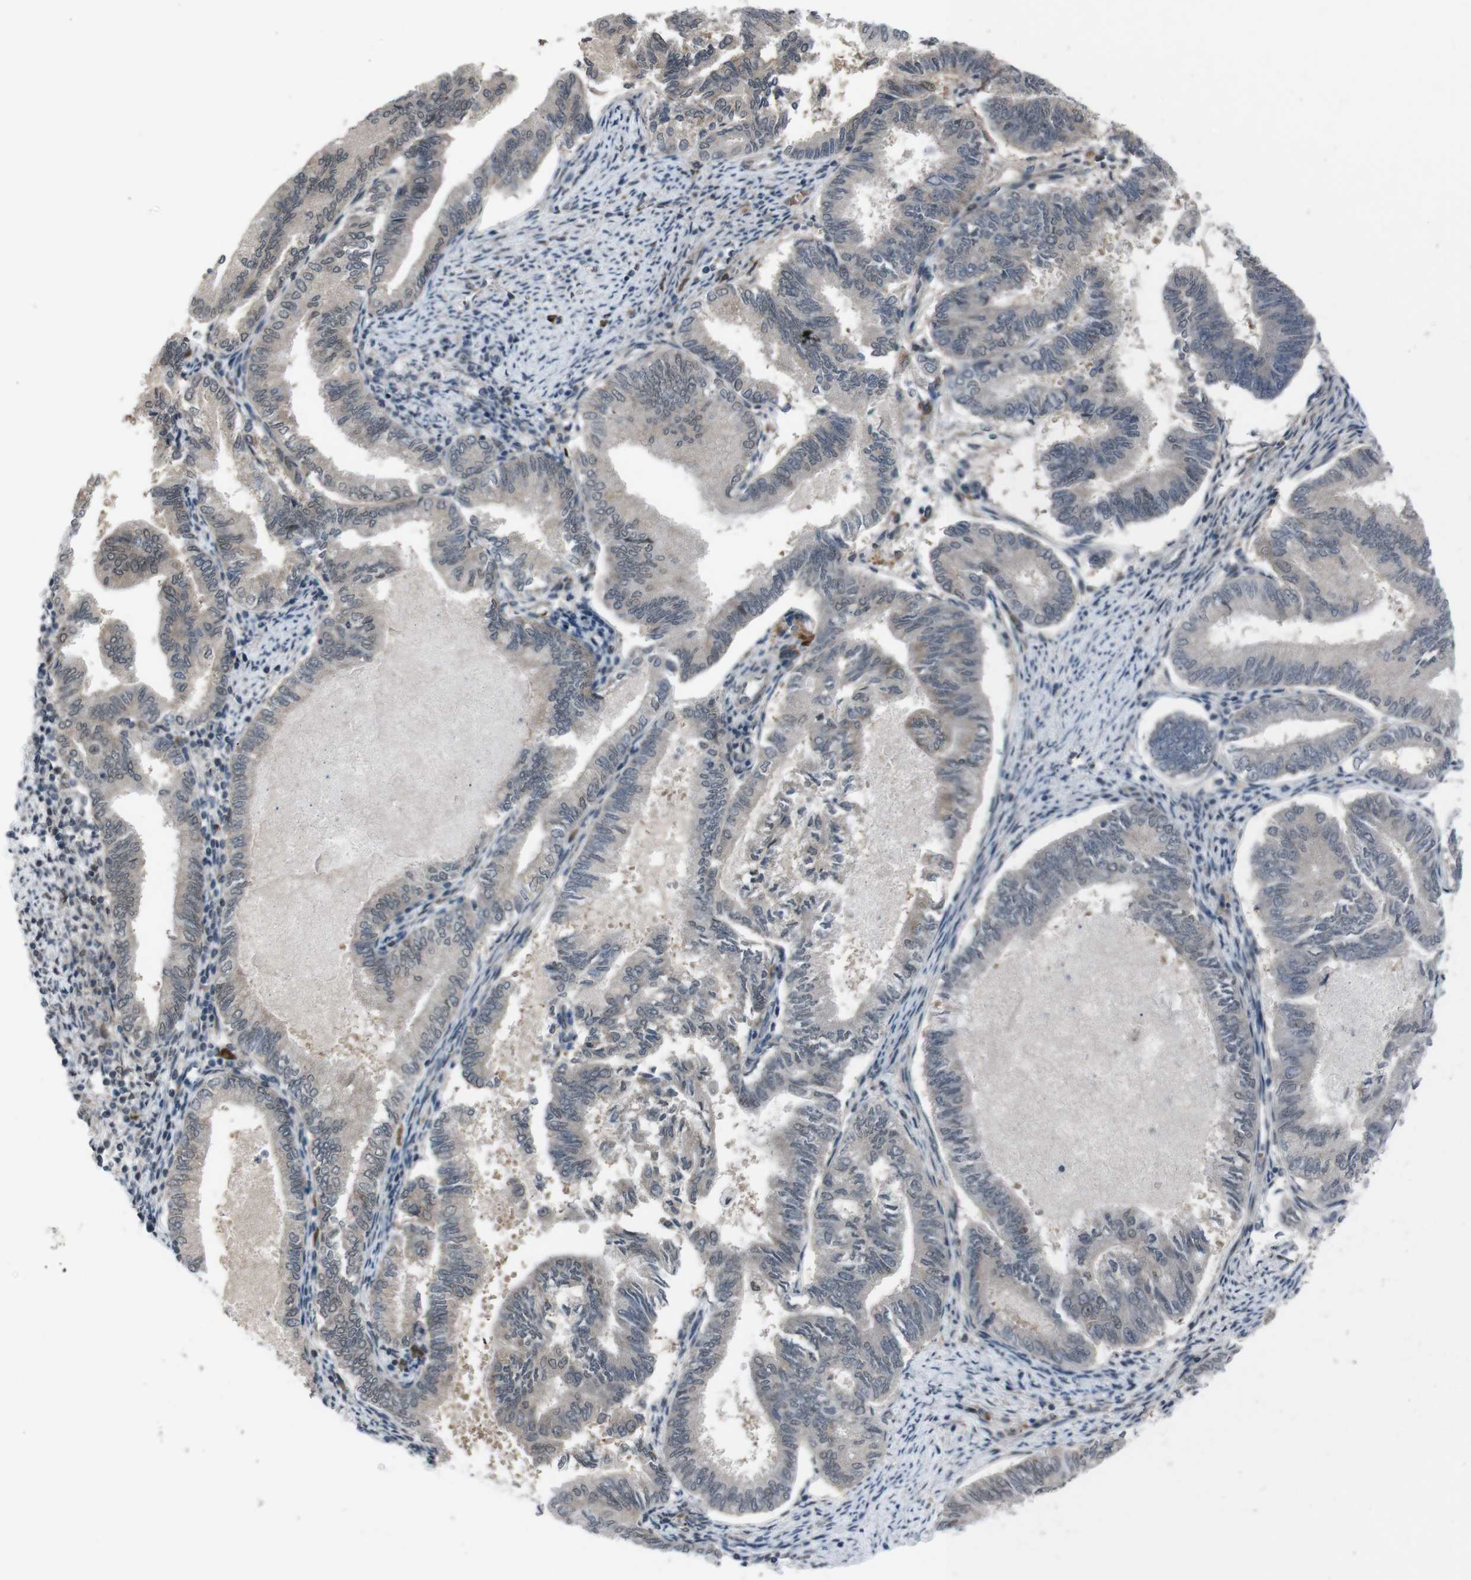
{"staining": {"intensity": "weak", "quantity": "<25%", "location": "cytoplasmic/membranous"}, "tissue": "endometrial cancer", "cell_type": "Tumor cells", "image_type": "cancer", "snomed": [{"axis": "morphology", "description": "Adenocarcinoma, NOS"}, {"axis": "topography", "description": "Endometrium"}], "caption": "The photomicrograph exhibits no staining of tumor cells in endometrial cancer (adenocarcinoma).", "gene": "SS18L1", "patient": {"sex": "female", "age": 86}}